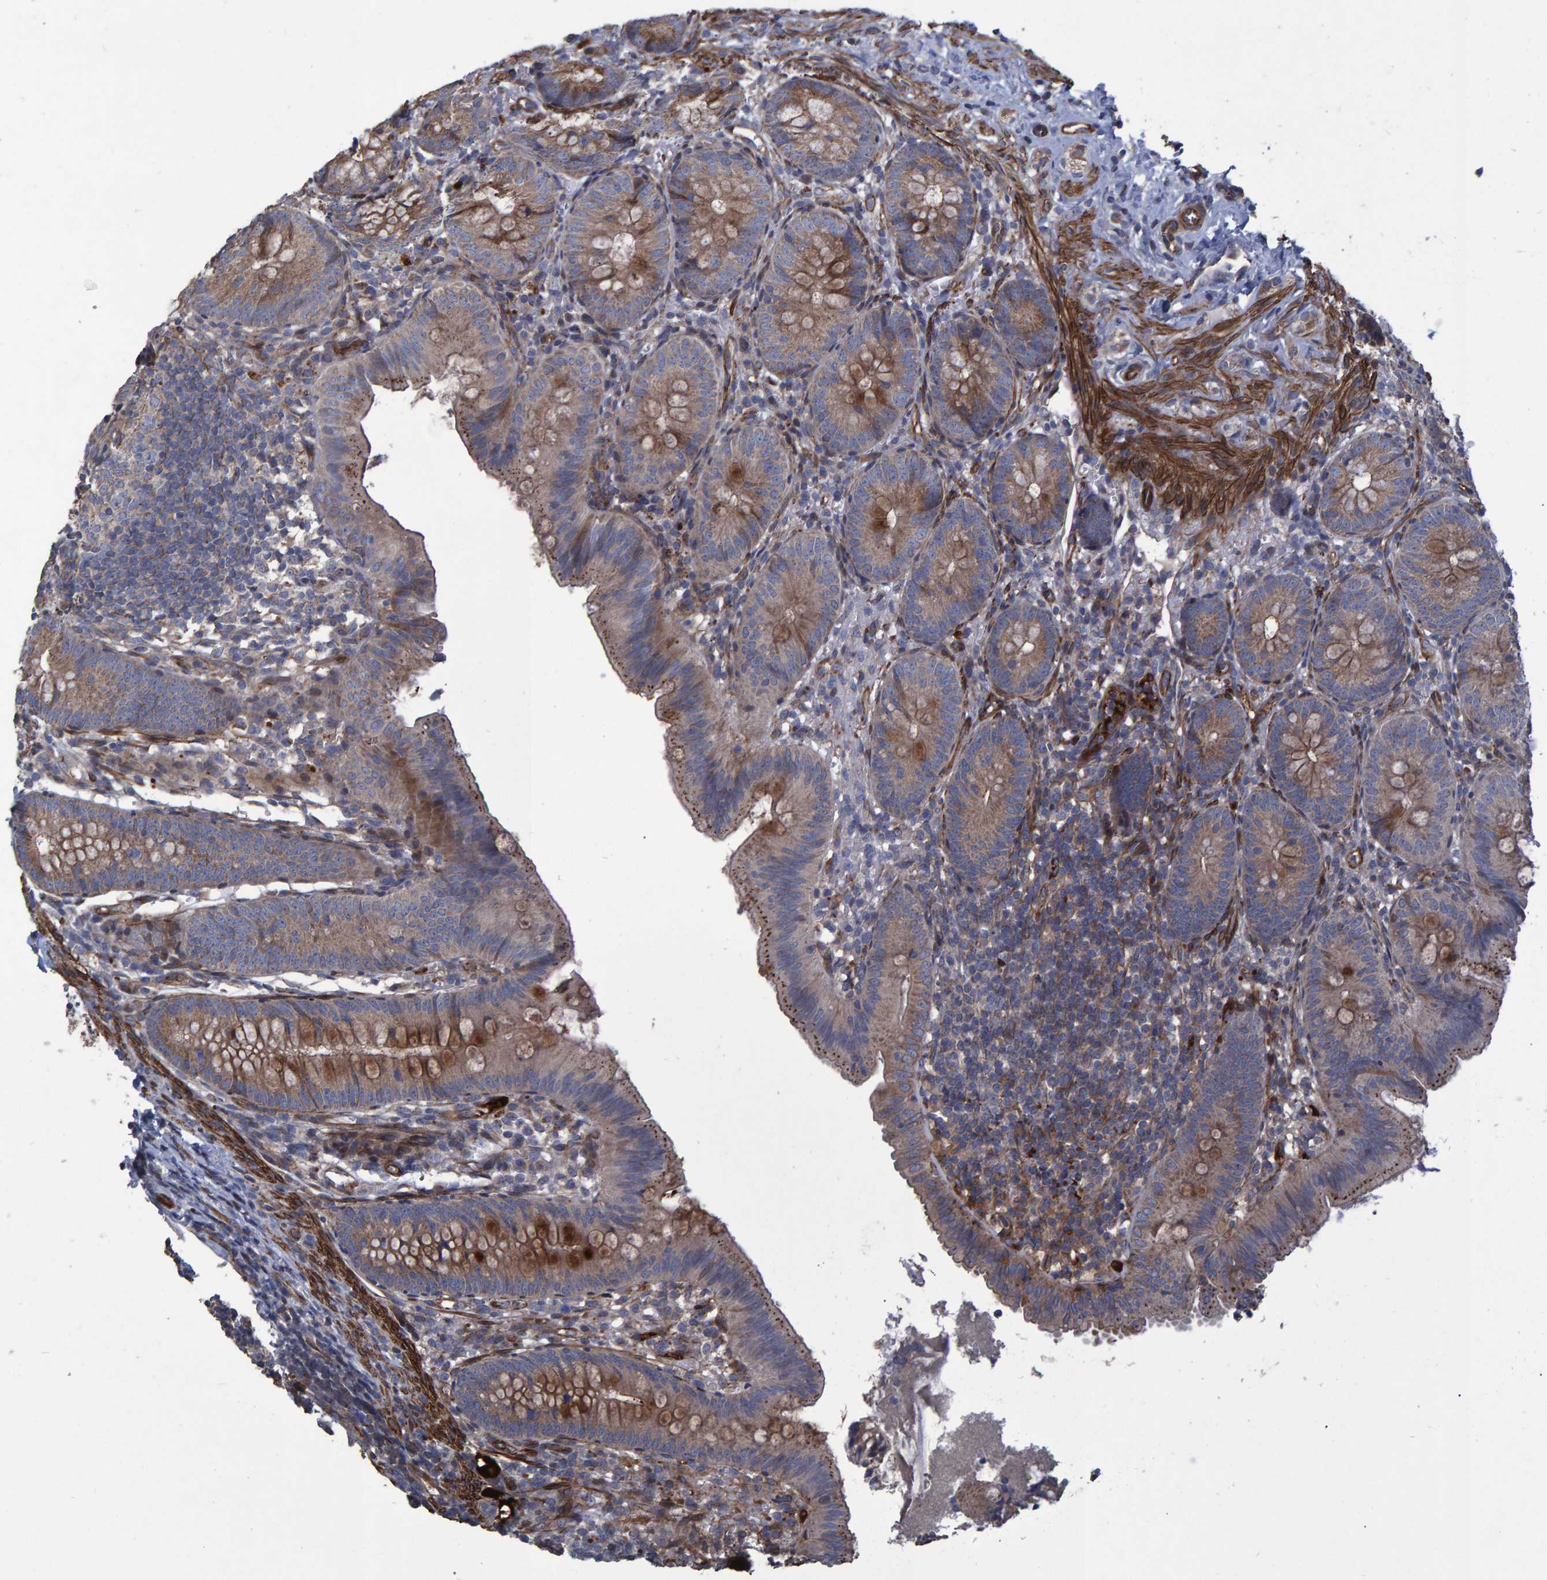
{"staining": {"intensity": "moderate", "quantity": ">75%", "location": "cytoplasmic/membranous"}, "tissue": "appendix", "cell_type": "Glandular cells", "image_type": "normal", "snomed": [{"axis": "morphology", "description": "Normal tissue, NOS"}, {"axis": "topography", "description": "Appendix"}], "caption": "Immunohistochemical staining of normal human appendix demonstrates moderate cytoplasmic/membranous protein staining in approximately >75% of glandular cells.", "gene": "SLIT2", "patient": {"sex": "male", "age": 1}}